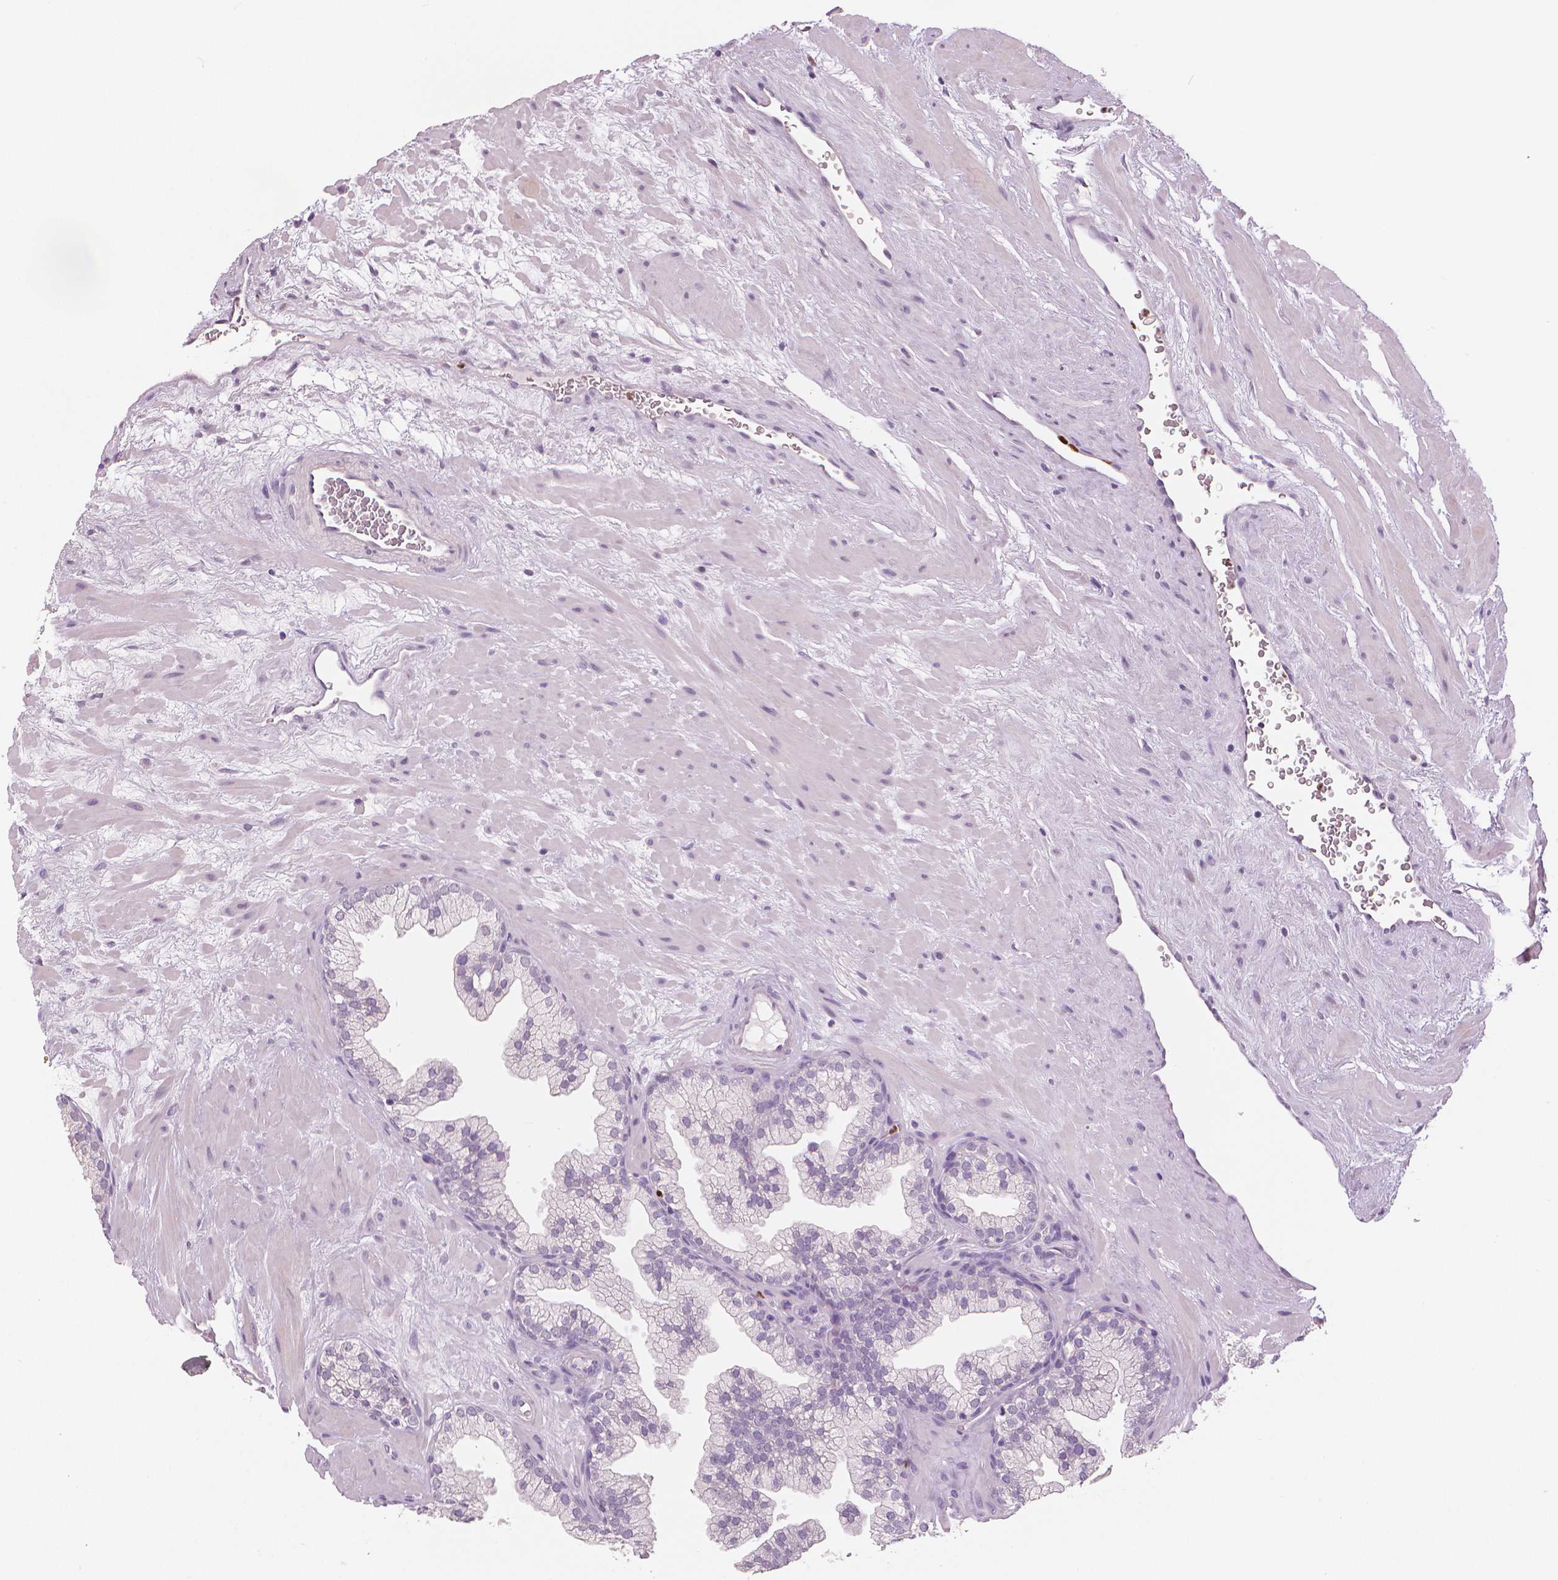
{"staining": {"intensity": "negative", "quantity": "none", "location": "none"}, "tissue": "prostate", "cell_type": "Glandular cells", "image_type": "normal", "snomed": [{"axis": "morphology", "description": "Normal tissue, NOS"}, {"axis": "topography", "description": "Prostate"}, {"axis": "topography", "description": "Peripheral nerve tissue"}], "caption": "Immunohistochemical staining of normal prostate reveals no significant positivity in glandular cells. Nuclei are stained in blue.", "gene": "MKI67", "patient": {"sex": "male", "age": 61}}